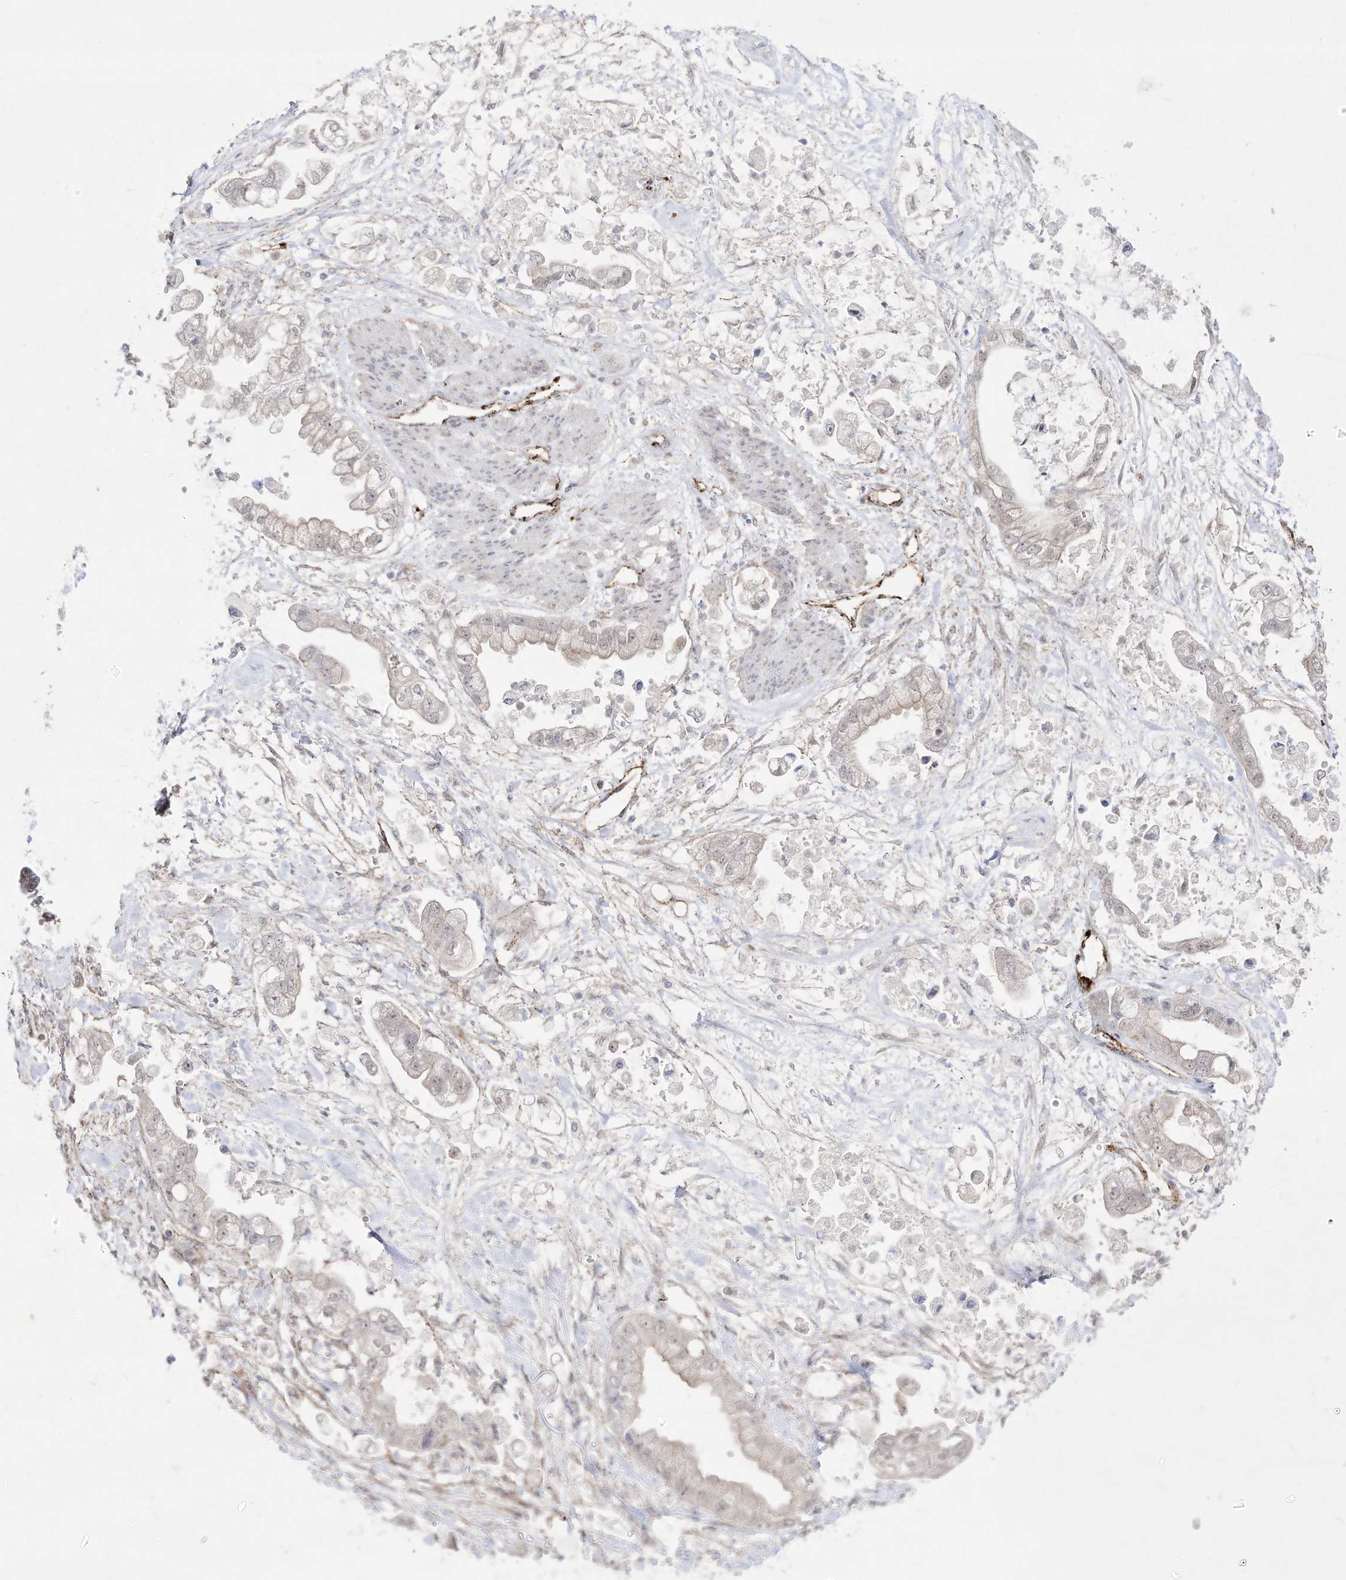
{"staining": {"intensity": "negative", "quantity": "none", "location": "none"}, "tissue": "stomach cancer", "cell_type": "Tumor cells", "image_type": "cancer", "snomed": [{"axis": "morphology", "description": "Adenocarcinoma, NOS"}, {"axis": "topography", "description": "Stomach"}], "caption": "Immunohistochemistry (IHC) image of human stomach cancer (adenocarcinoma) stained for a protein (brown), which shows no expression in tumor cells. The staining was performed using DAB (3,3'-diaminobenzidine) to visualize the protein expression in brown, while the nuclei were stained in blue with hematoxylin (Magnification: 20x).", "gene": "ZGRF1", "patient": {"sex": "male", "age": 62}}